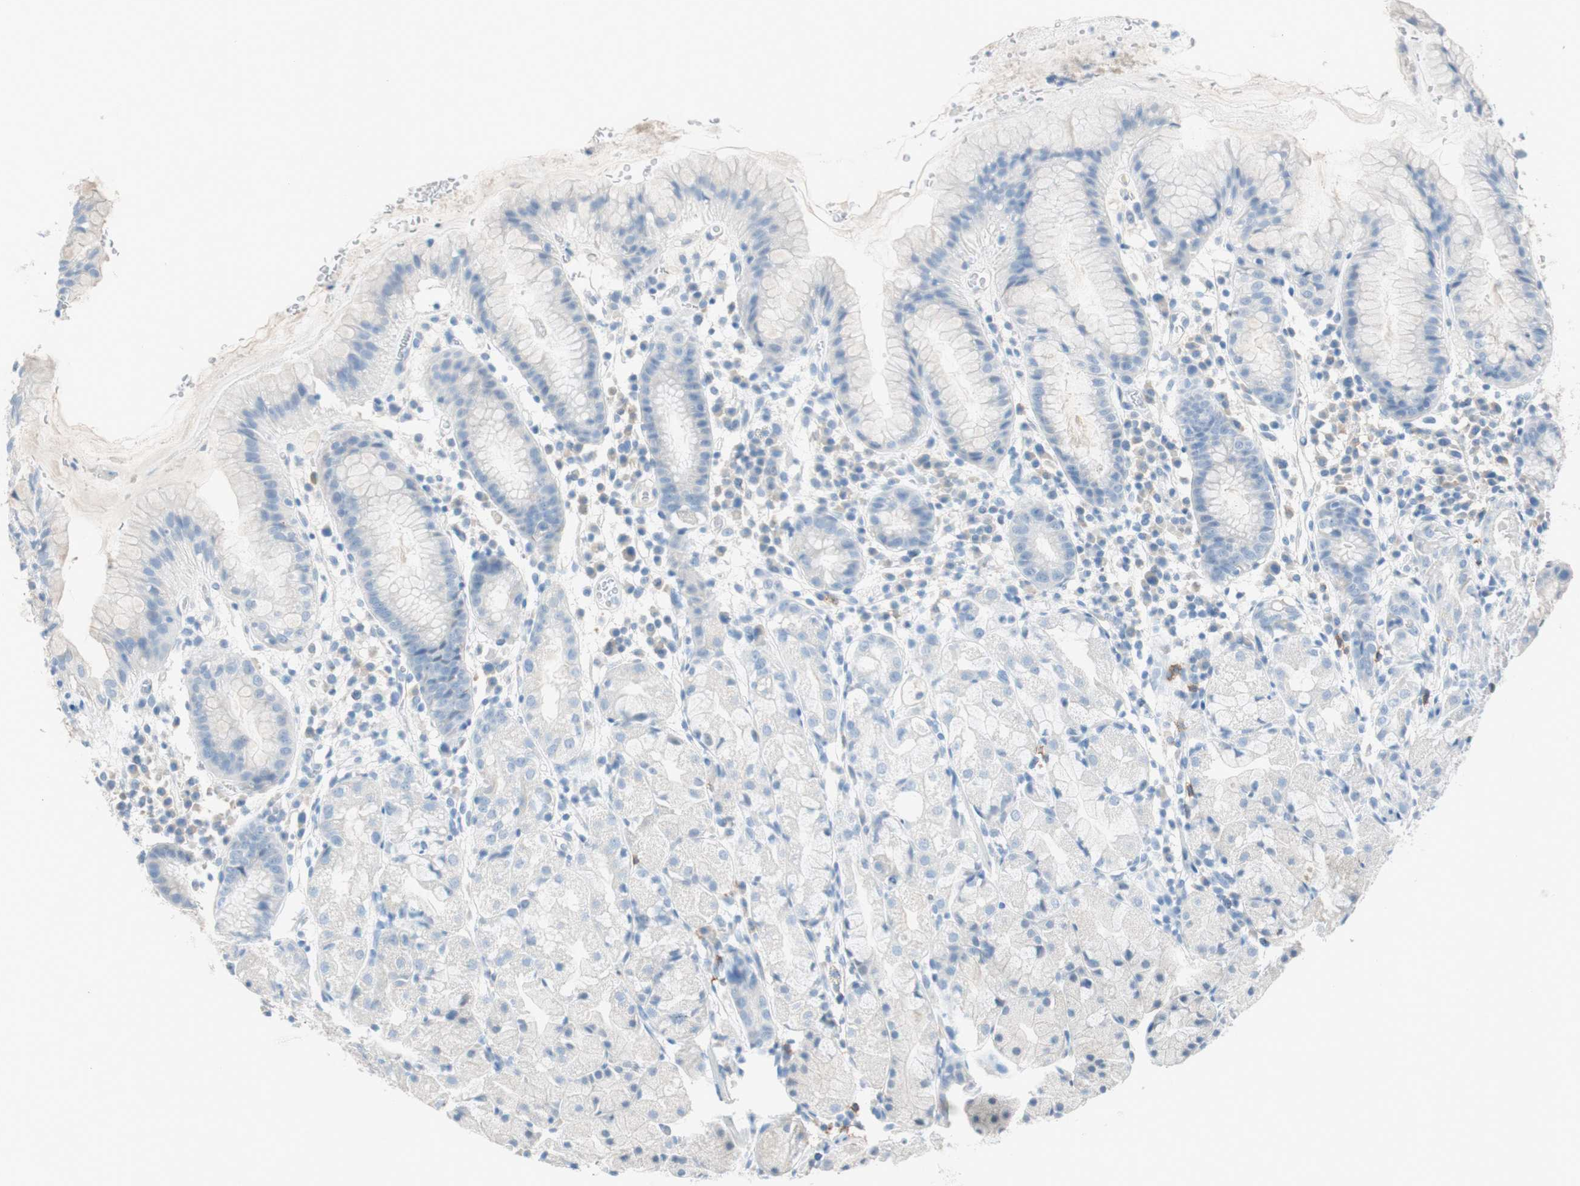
{"staining": {"intensity": "negative", "quantity": "none", "location": "none"}, "tissue": "stomach", "cell_type": "Glandular cells", "image_type": "normal", "snomed": [{"axis": "morphology", "description": "Normal tissue, NOS"}, {"axis": "topography", "description": "Stomach"}, {"axis": "topography", "description": "Stomach, lower"}], "caption": "High power microscopy micrograph of an IHC photomicrograph of benign stomach, revealing no significant positivity in glandular cells. (Stains: DAB immunohistochemistry (IHC) with hematoxylin counter stain, Microscopy: brightfield microscopy at high magnification).", "gene": "TNFRSF13C", "patient": {"sex": "female", "age": 75}}